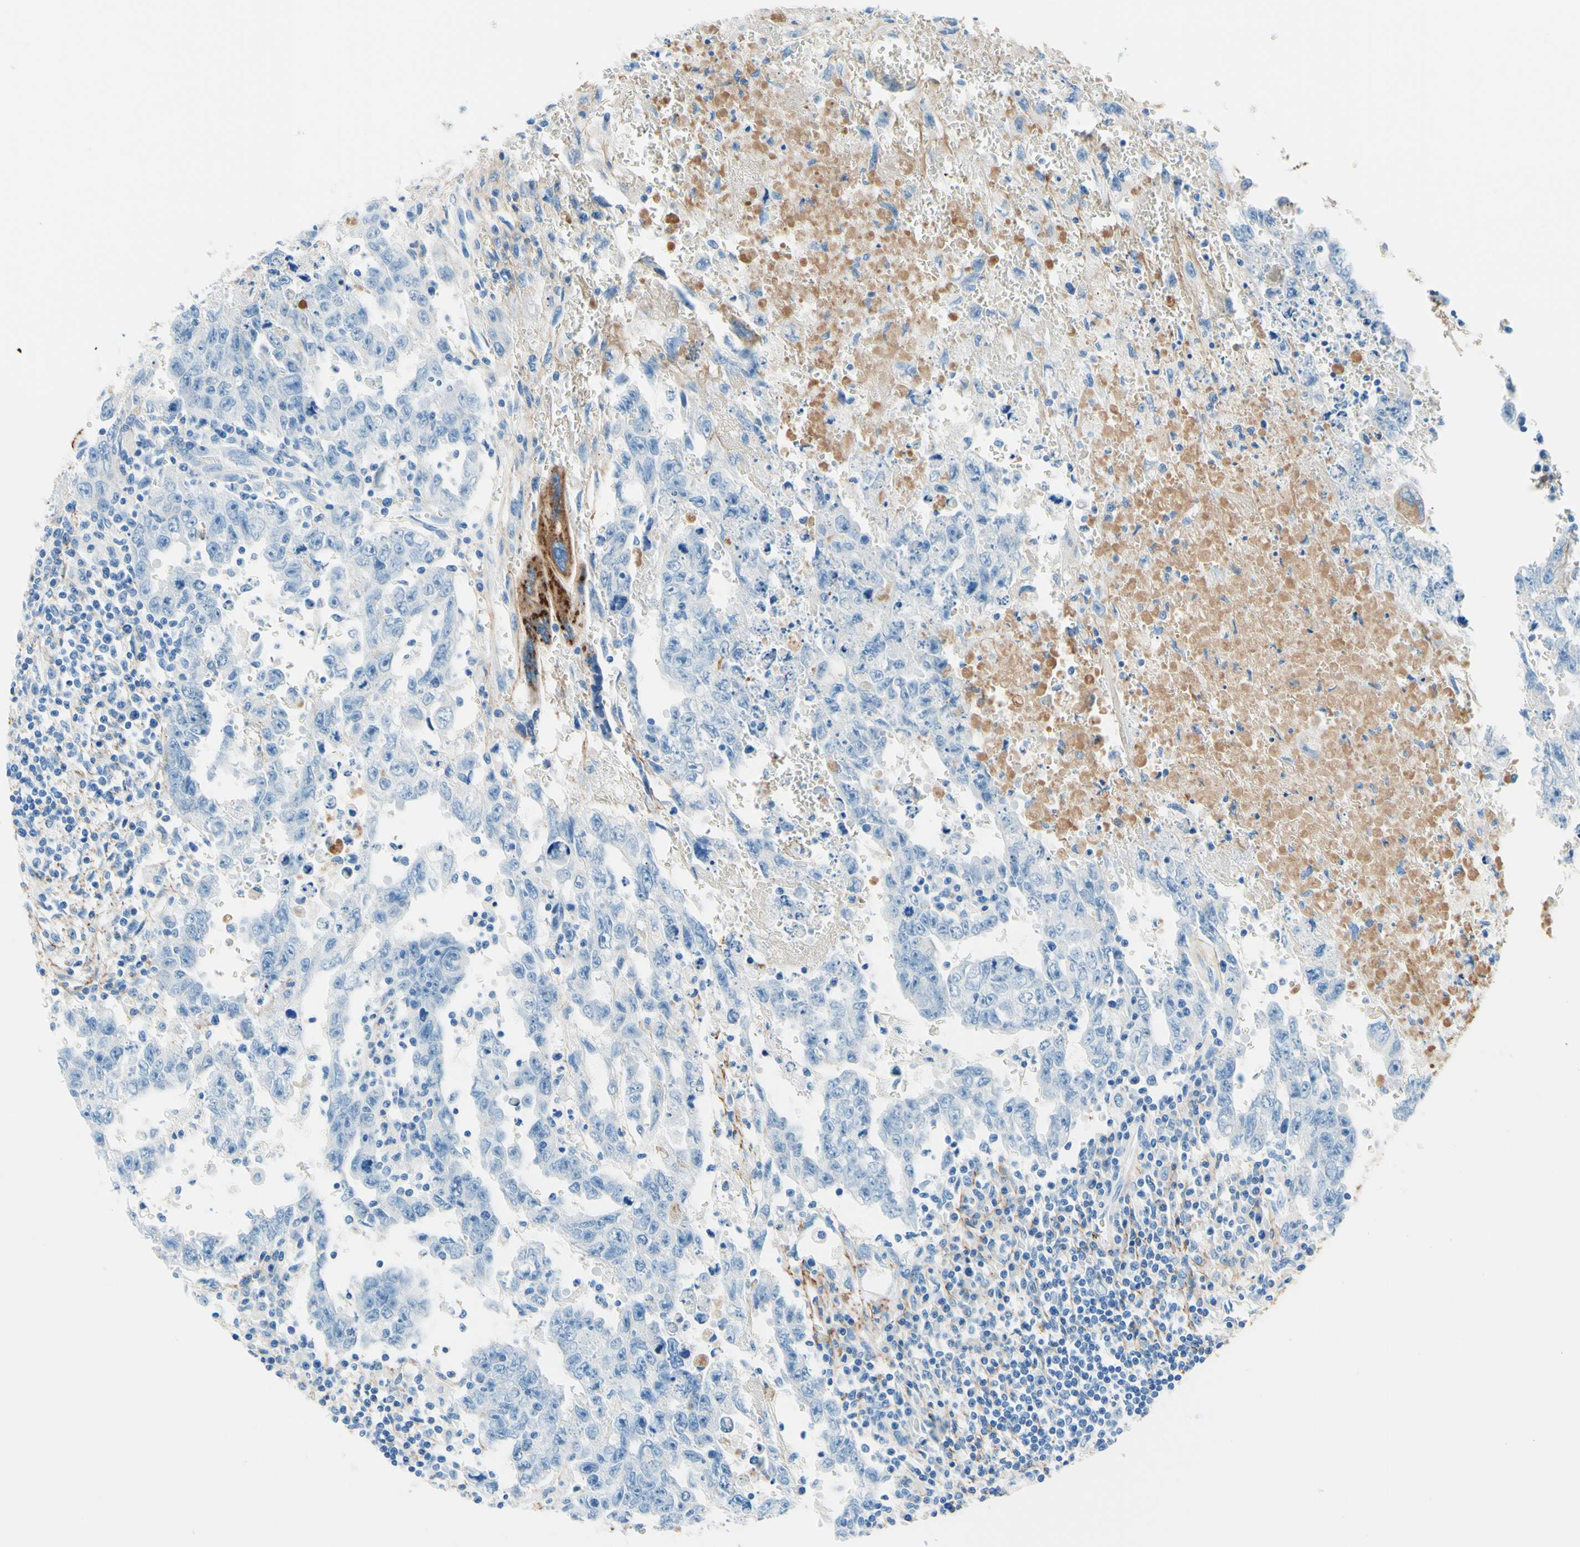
{"staining": {"intensity": "negative", "quantity": "none", "location": "none"}, "tissue": "testis cancer", "cell_type": "Tumor cells", "image_type": "cancer", "snomed": [{"axis": "morphology", "description": "Carcinoma, Embryonal, NOS"}, {"axis": "topography", "description": "Testis"}], "caption": "Tumor cells show no significant positivity in testis cancer (embryonal carcinoma). Brightfield microscopy of IHC stained with DAB (3,3'-diaminobenzidine) (brown) and hematoxylin (blue), captured at high magnification.", "gene": "MFAP5", "patient": {"sex": "male", "age": 28}}